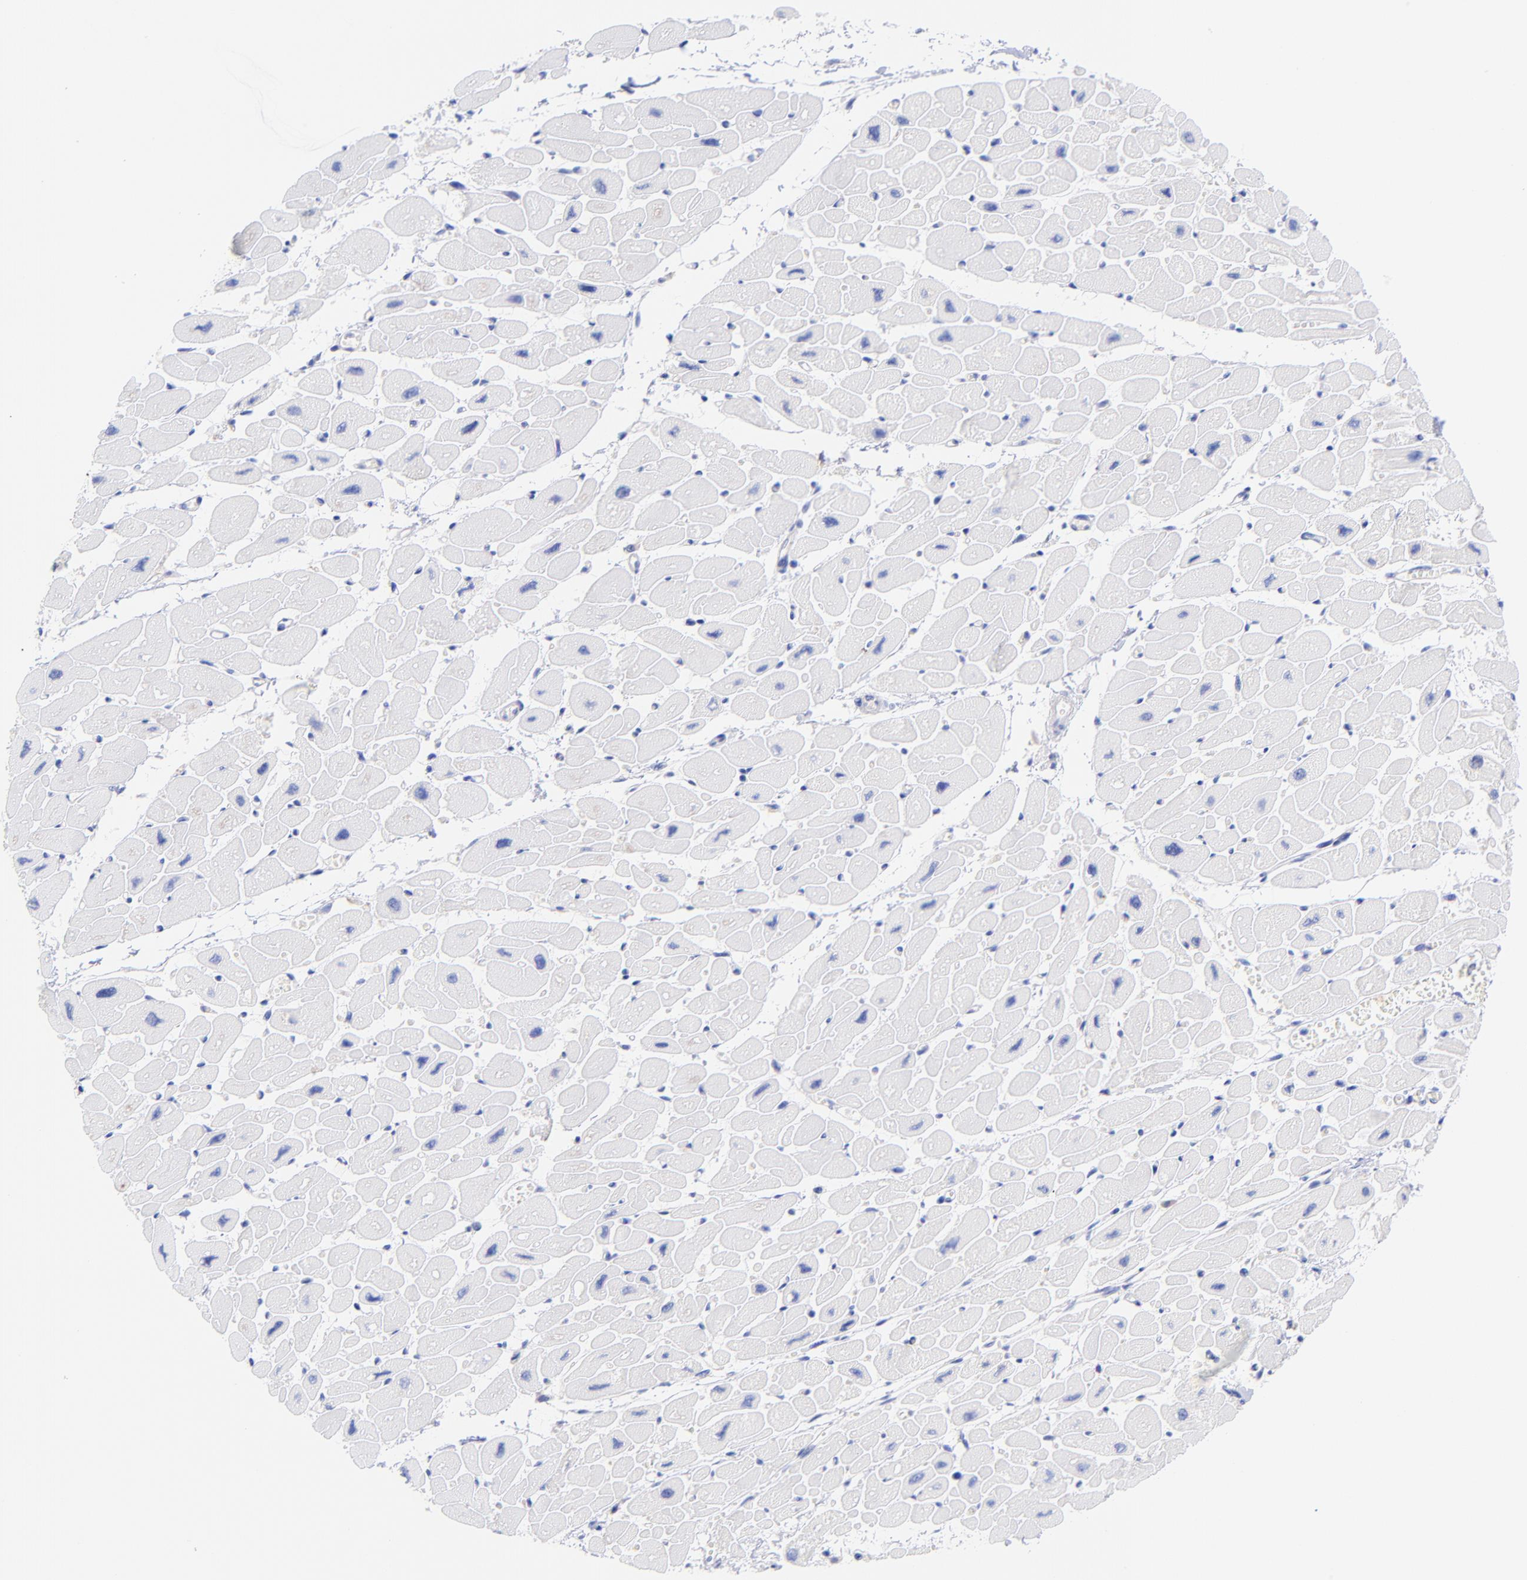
{"staining": {"intensity": "negative", "quantity": "none", "location": "none"}, "tissue": "heart muscle", "cell_type": "Cardiomyocytes", "image_type": "normal", "snomed": [{"axis": "morphology", "description": "Normal tissue, NOS"}, {"axis": "topography", "description": "Heart"}], "caption": "Cardiomyocytes show no significant expression in unremarkable heart muscle.", "gene": "GPHN", "patient": {"sex": "female", "age": 54}}